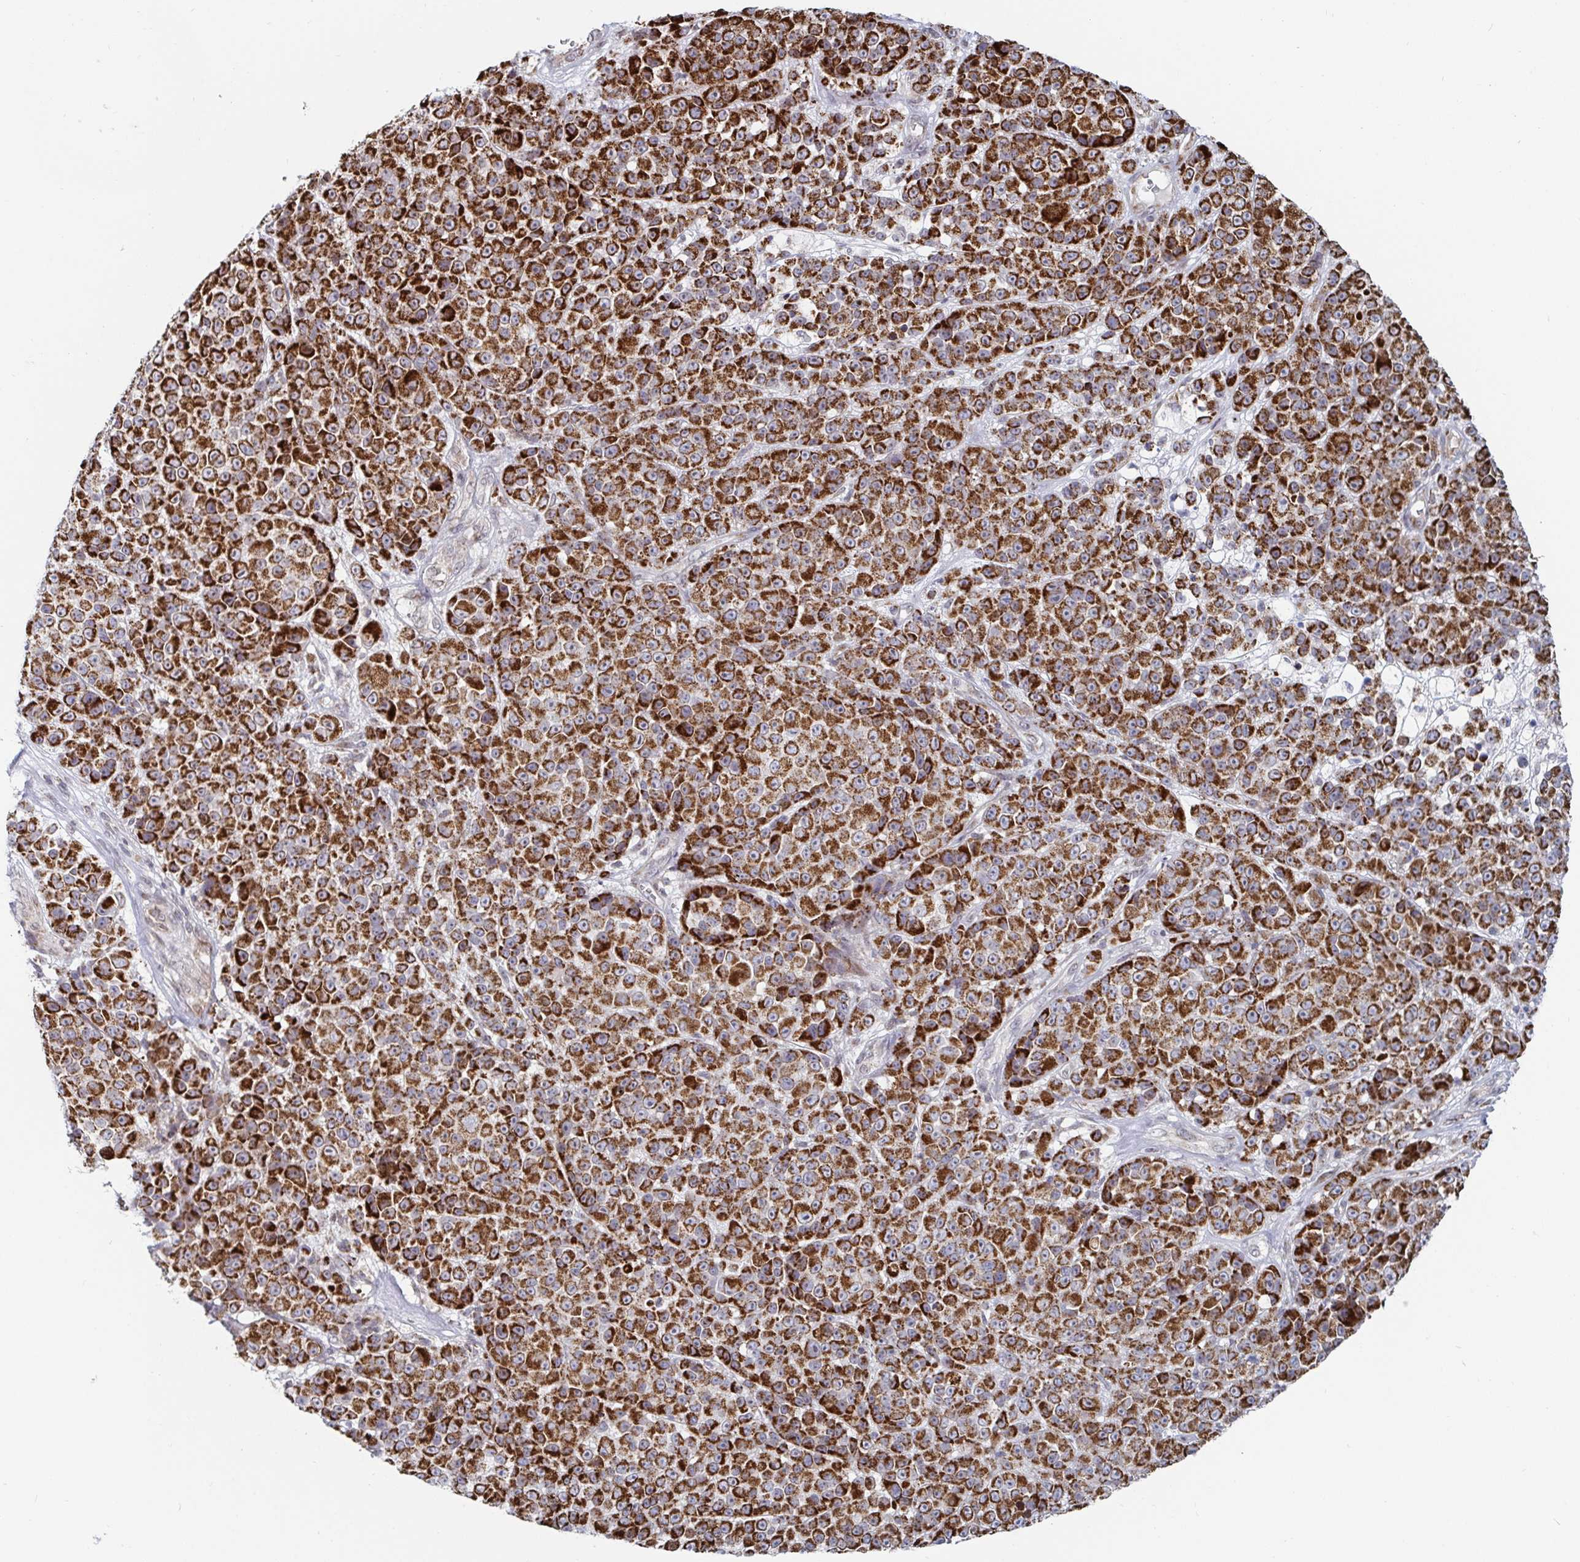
{"staining": {"intensity": "strong", "quantity": ">75%", "location": "cytoplasmic/membranous"}, "tissue": "melanoma", "cell_type": "Tumor cells", "image_type": "cancer", "snomed": [{"axis": "morphology", "description": "Malignant melanoma, NOS"}, {"axis": "topography", "description": "Skin"}, {"axis": "topography", "description": "Skin of back"}], "caption": "An image of malignant melanoma stained for a protein demonstrates strong cytoplasmic/membranous brown staining in tumor cells.", "gene": "STARD8", "patient": {"sex": "male", "age": 91}}